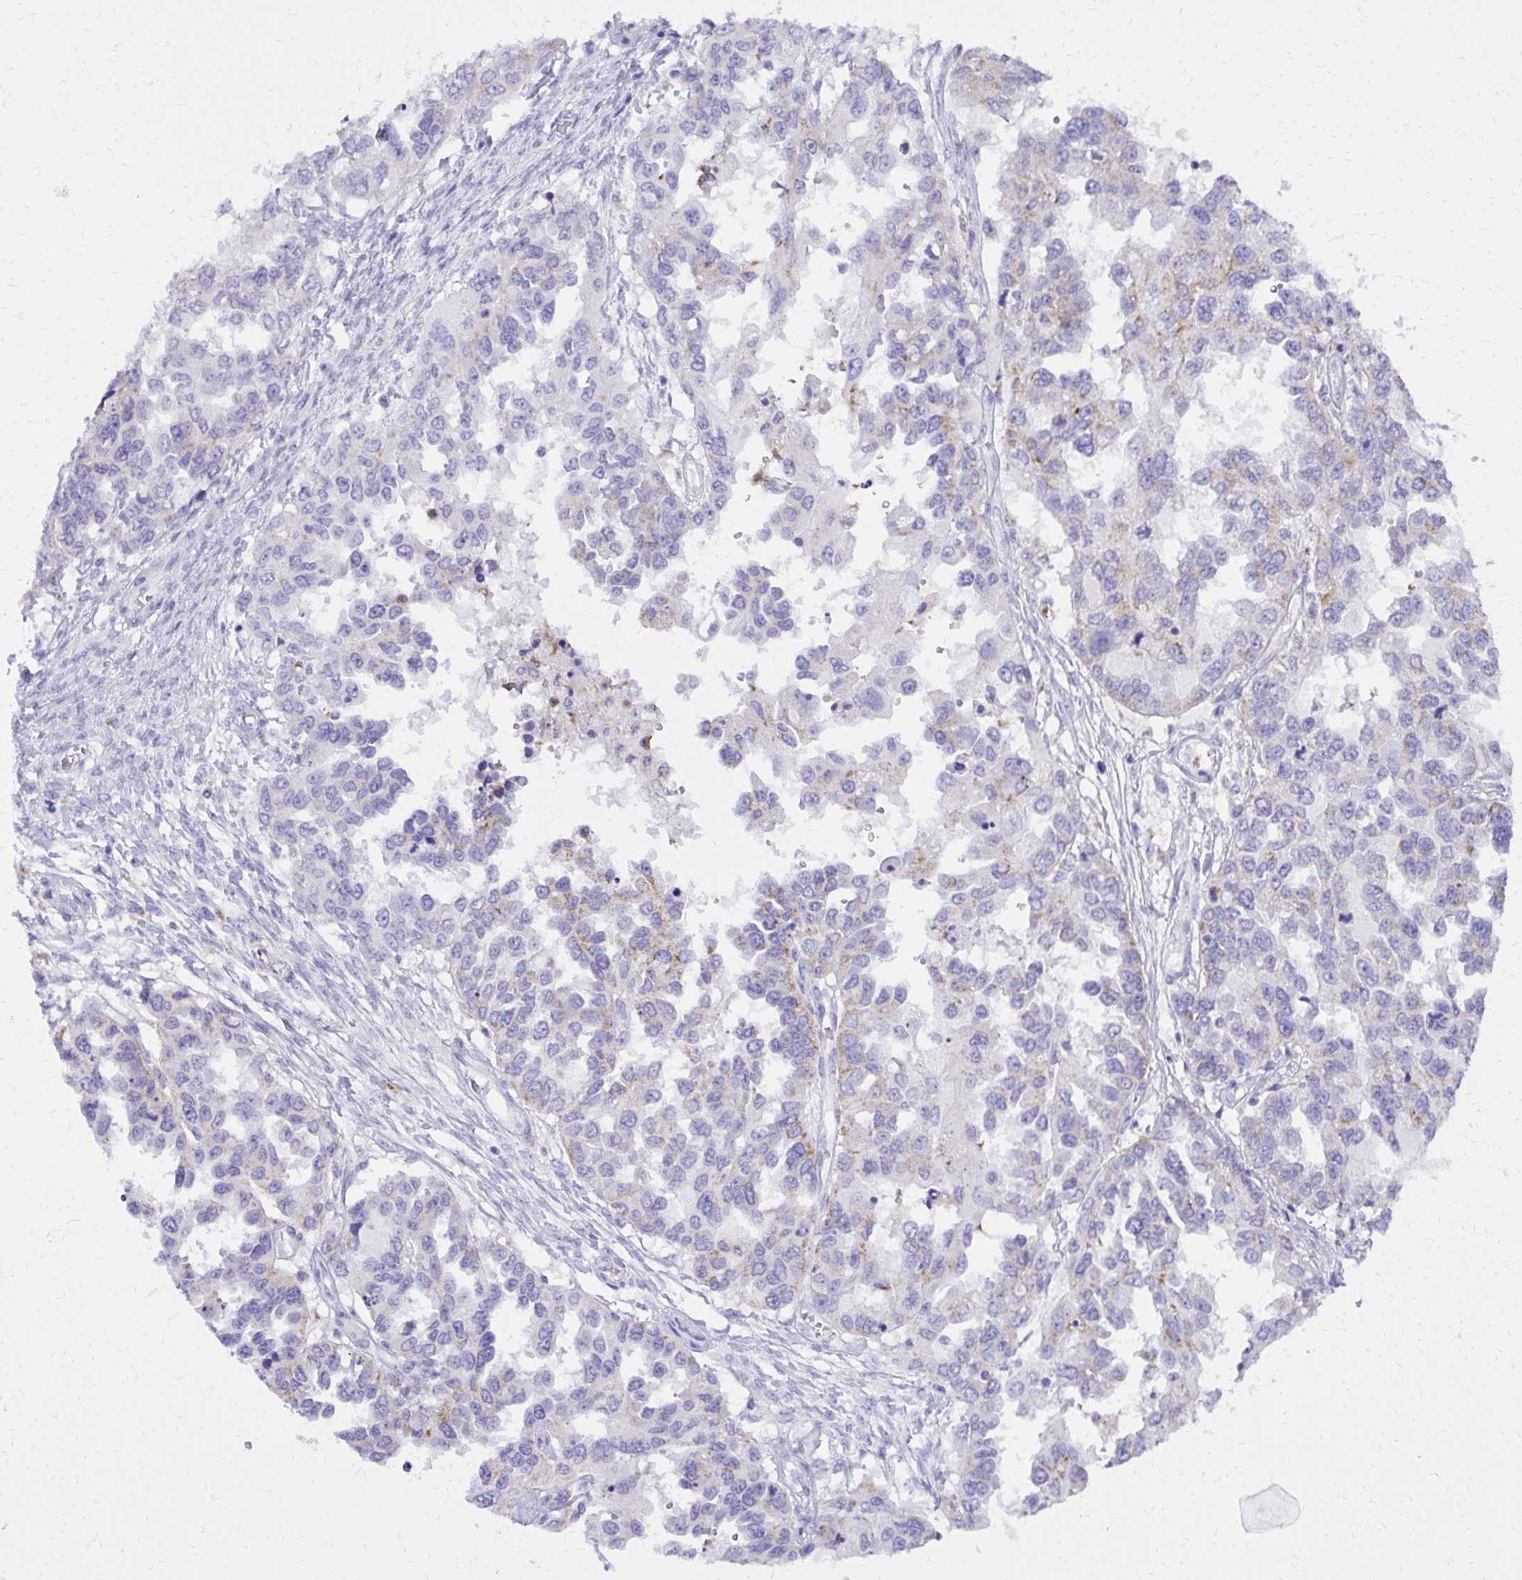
{"staining": {"intensity": "weak", "quantity": "<25%", "location": "cytoplasmic/membranous"}, "tissue": "ovarian cancer", "cell_type": "Tumor cells", "image_type": "cancer", "snomed": [{"axis": "morphology", "description": "Cystadenocarcinoma, serous, NOS"}, {"axis": "topography", "description": "Ovary"}], "caption": "Protein analysis of ovarian cancer (serous cystadenocarcinoma) demonstrates no significant expression in tumor cells.", "gene": "CAT", "patient": {"sex": "female", "age": 53}}